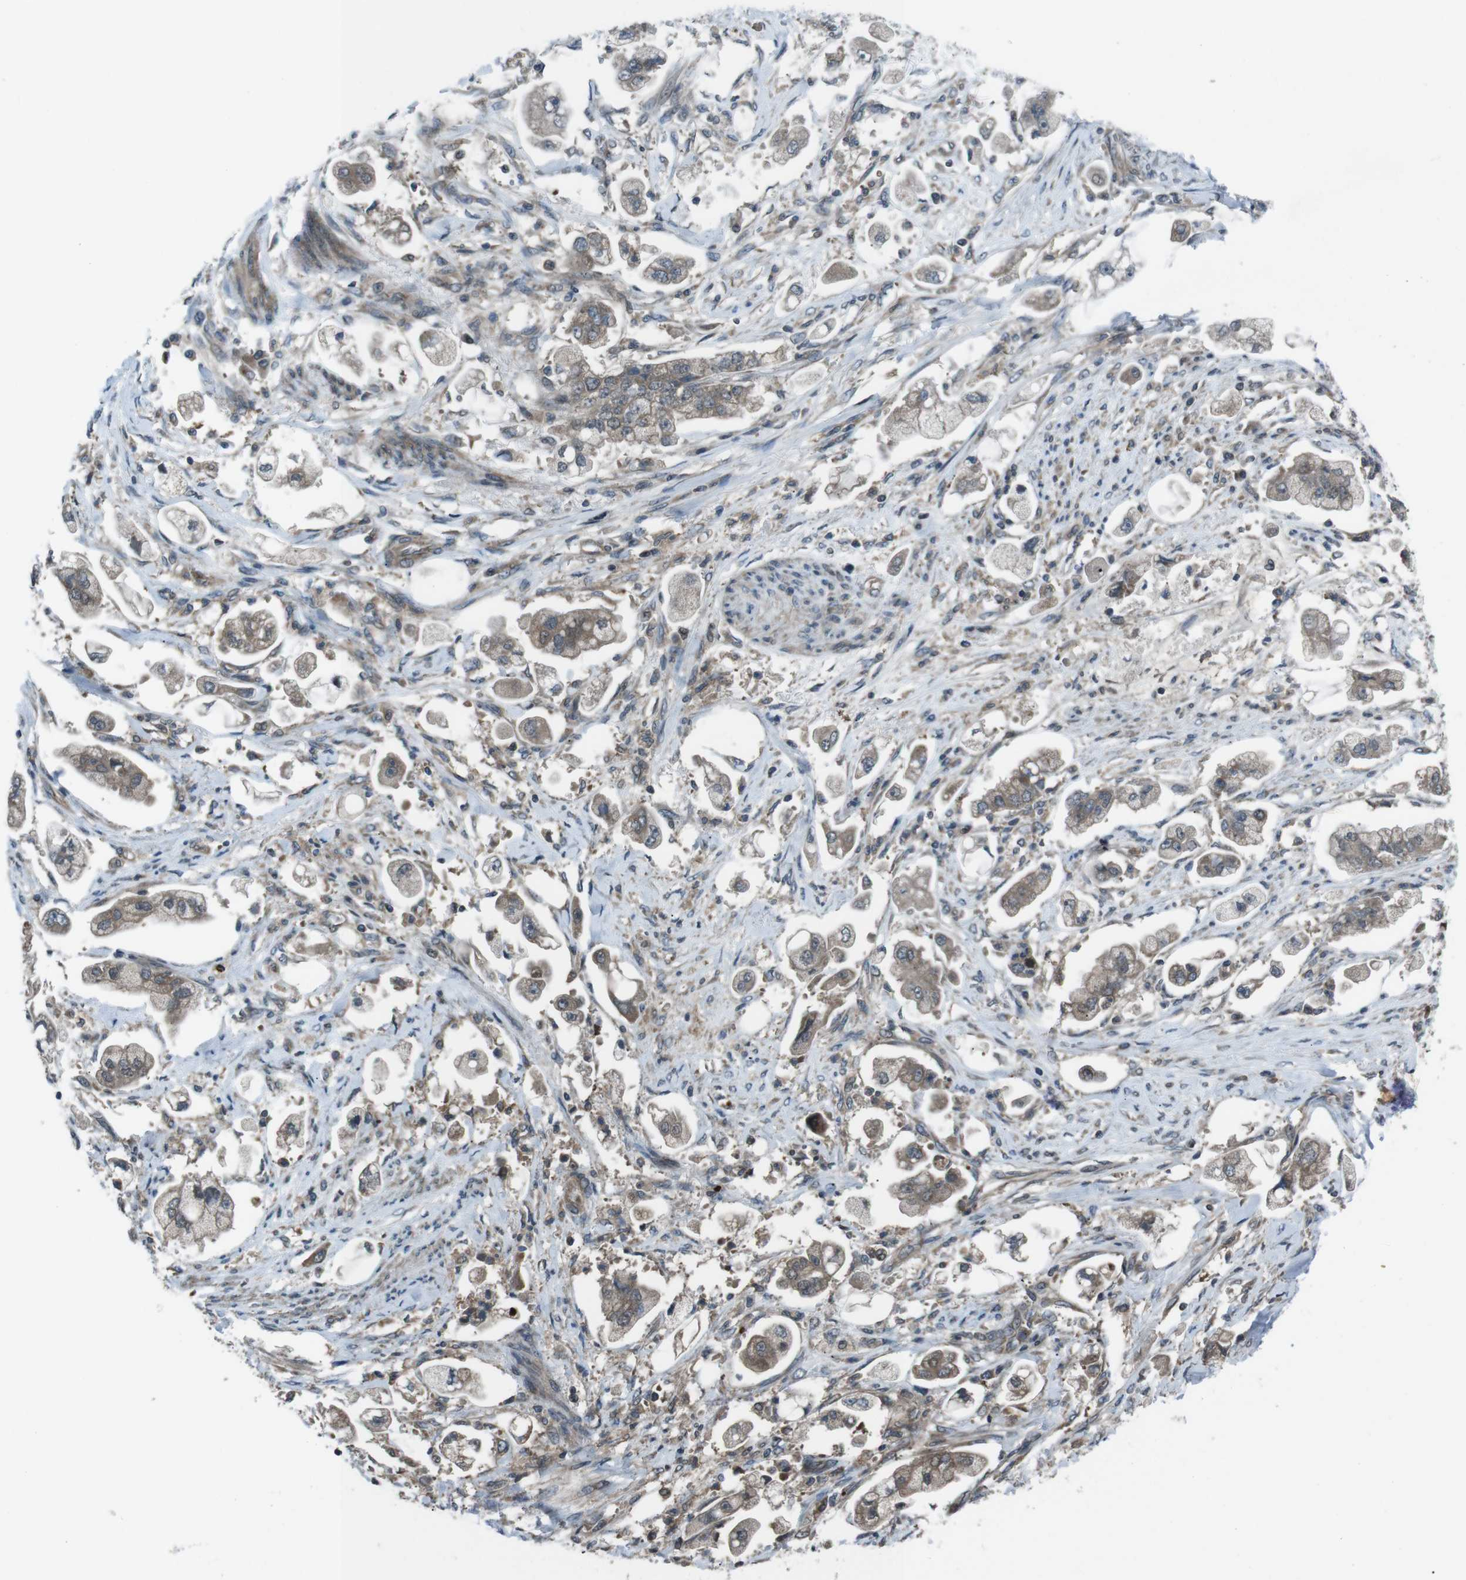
{"staining": {"intensity": "moderate", "quantity": ">75%", "location": "cytoplasmic/membranous"}, "tissue": "stomach cancer", "cell_type": "Tumor cells", "image_type": "cancer", "snomed": [{"axis": "morphology", "description": "Adenocarcinoma, NOS"}, {"axis": "topography", "description": "Stomach"}], "caption": "Human stomach cancer stained with a protein marker displays moderate staining in tumor cells.", "gene": "SLC27A4", "patient": {"sex": "male", "age": 62}}